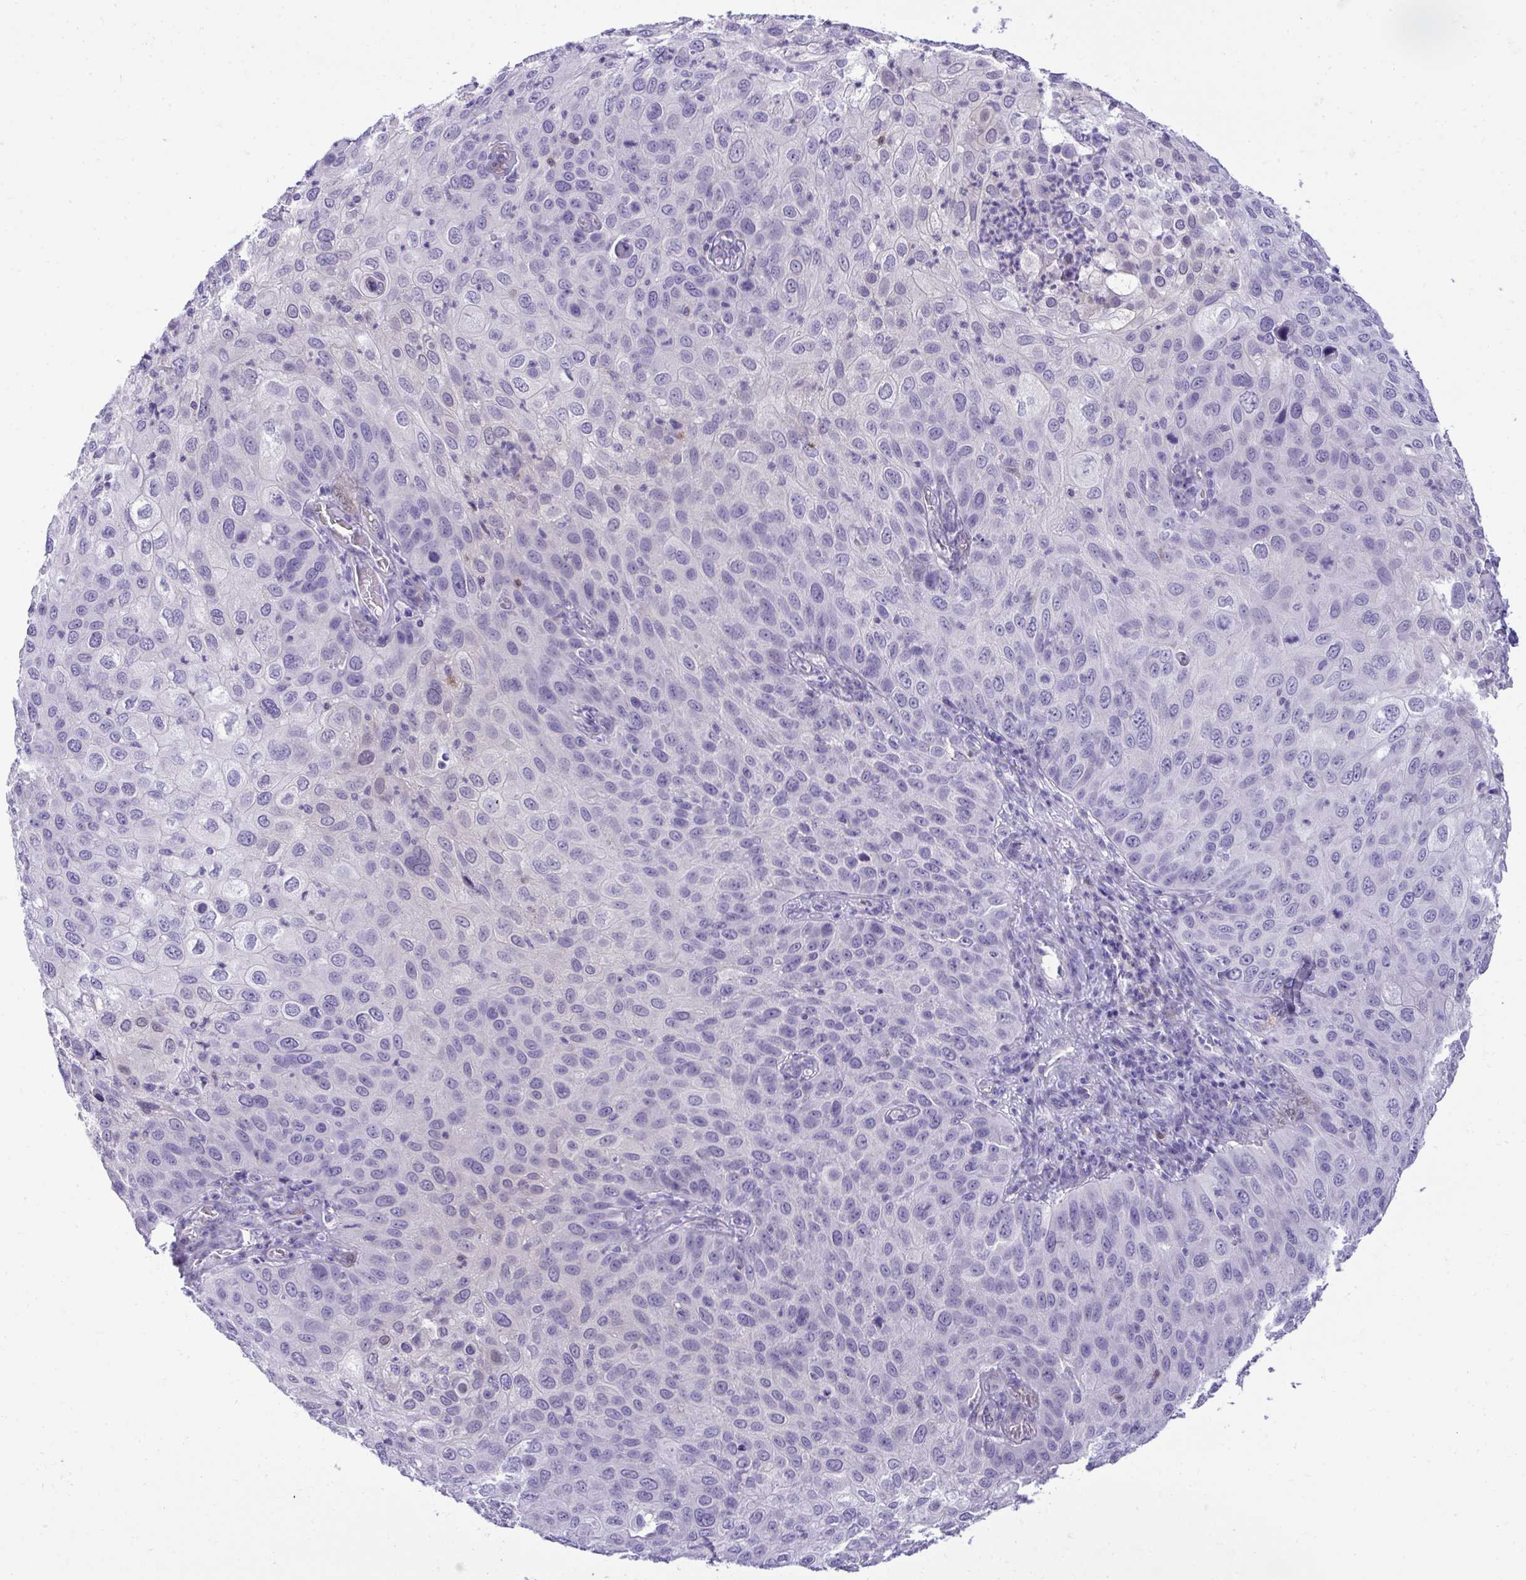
{"staining": {"intensity": "negative", "quantity": "none", "location": "none"}, "tissue": "skin cancer", "cell_type": "Tumor cells", "image_type": "cancer", "snomed": [{"axis": "morphology", "description": "Squamous cell carcinoma, NOS"}, {"axis": "topography", "description": "Skin"}], "caption": "High magnification brightfield microscopy of skin cancer stained with DAB (brown) and counterstained with hematoxylin (blue): tumor cells show no significant expression.", "gene": "PGM2L1", "patient": {"sex": "male", "age": 87}}